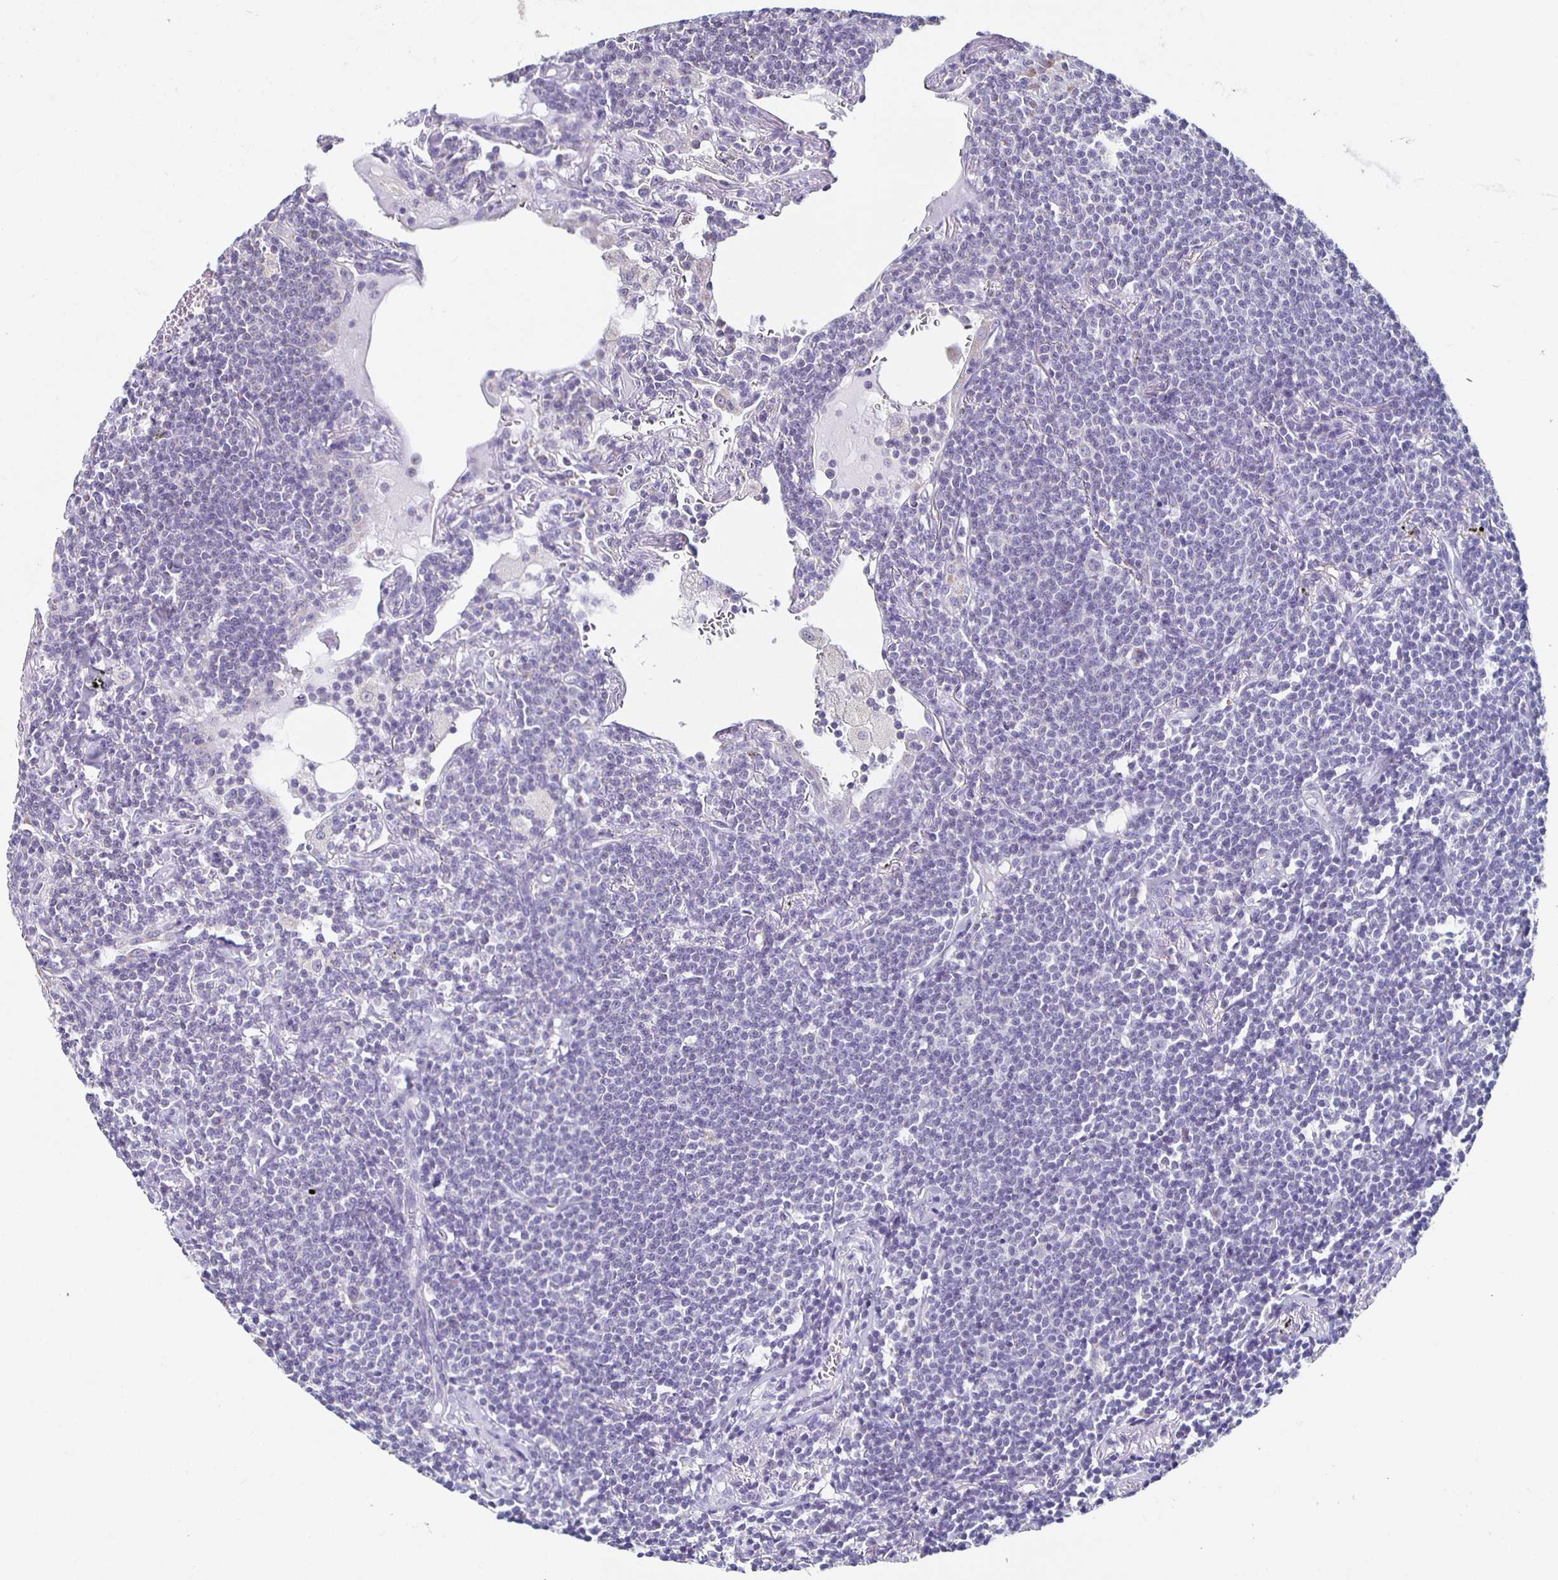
{"staining": {"intensity": "negative", "quantity": "none", "location": "none"}, "tissue": "lymphoma", "cell_type": "Tumor cells", "image_type": "cancer", "snomed": [{"axis": "morphology", "description": "Malignant lymphoma, non-Hodgkin's type, Low grade"}, {"axis": "topography", "description": "Lung"}], "caption": "Micrograph shows no protein positivity in tumor cells of lymphoma tissue.", "gene": "TPPP", "patient": {"sex": "female", "age": 71}}